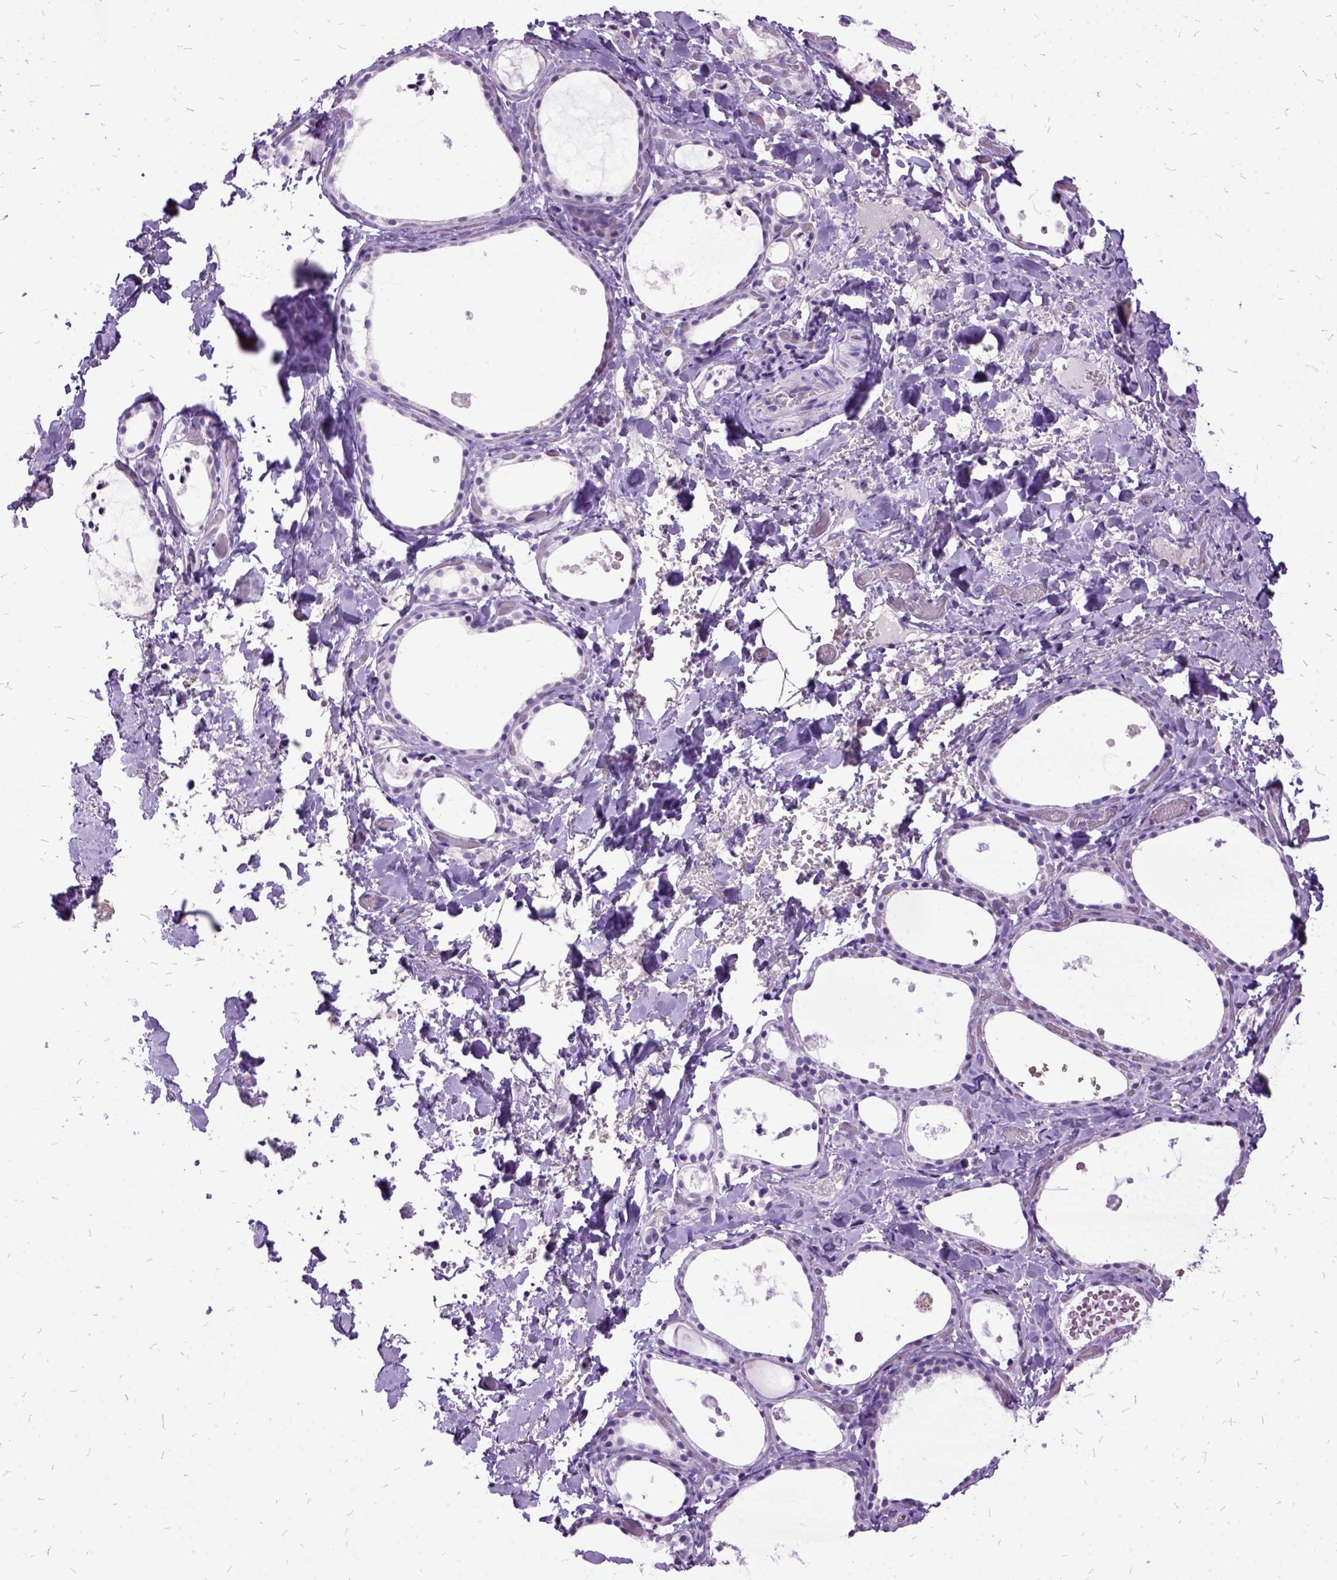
{"staining": {"intensity": "negative", "quantity": "none", "location": "none"}, "tissue": "thyroid gland", "cell_type": "Glandular cells", "image_type": "normal", "snomed": [{"axis": "morphology", "description": "Normal tissue, NOS"}, {"axis": "topography", "description": "Thyroid gland"}], "caption": "High power microscopy histopathology image of an IHC photomicrograph of benign thyroid gland, revealing no significant expression in glandular cells.", "gene": "MME", "patient": {"sex": "female", "age": 56}}